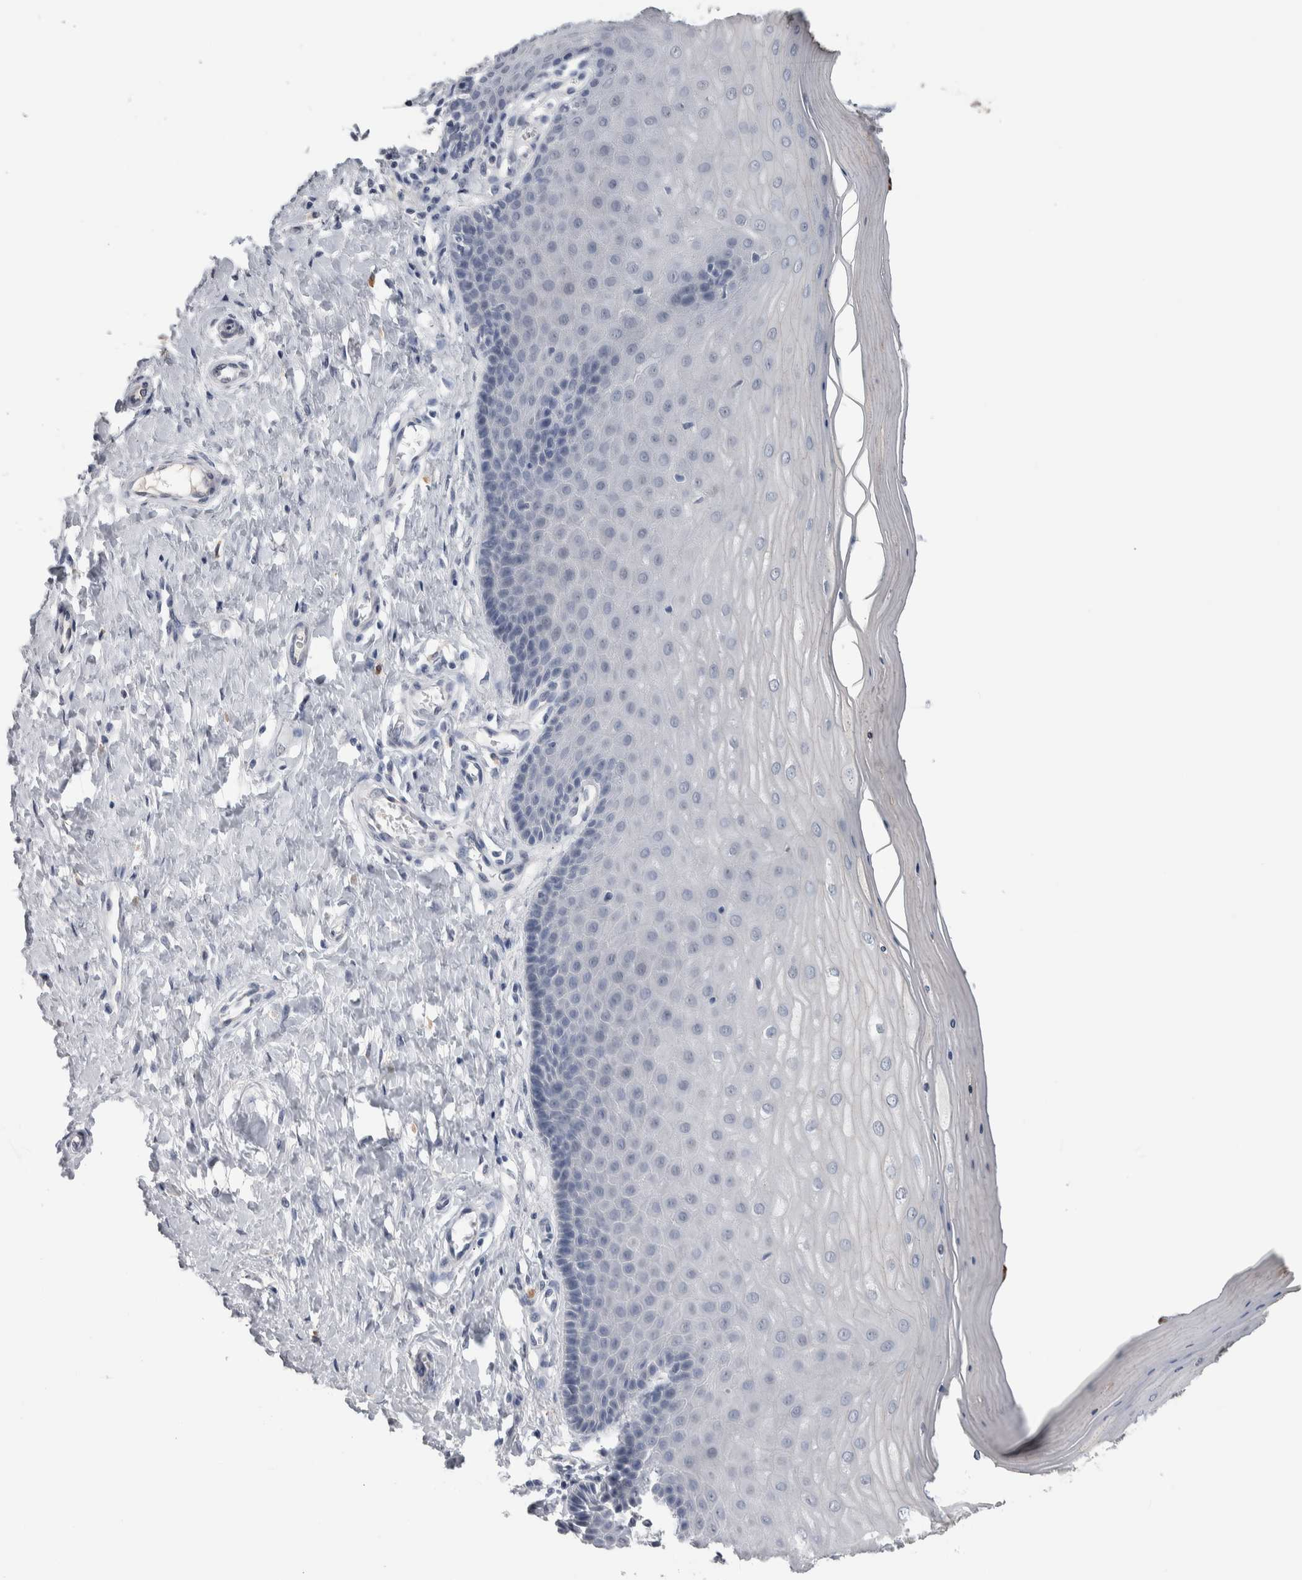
{"staining": {"intensity": "weak", "quantity": "<25%", "location": "cytoplasmic/membranous"}, "tissue": "cervix", "cell_type": "Glandular cells", "image_type": "normal", "snomed": [{"axis": "morphology", "description": "Normal tissue, NOS"}, {"axis": "topography", "description": "Cervix"}], "caption": "DAB immunohistochemical staining of benign human cervix demonstrates no significant expression in glandular cells.", "gene": "TMEM102", "patient": {"sex": "female", "age": 55}}